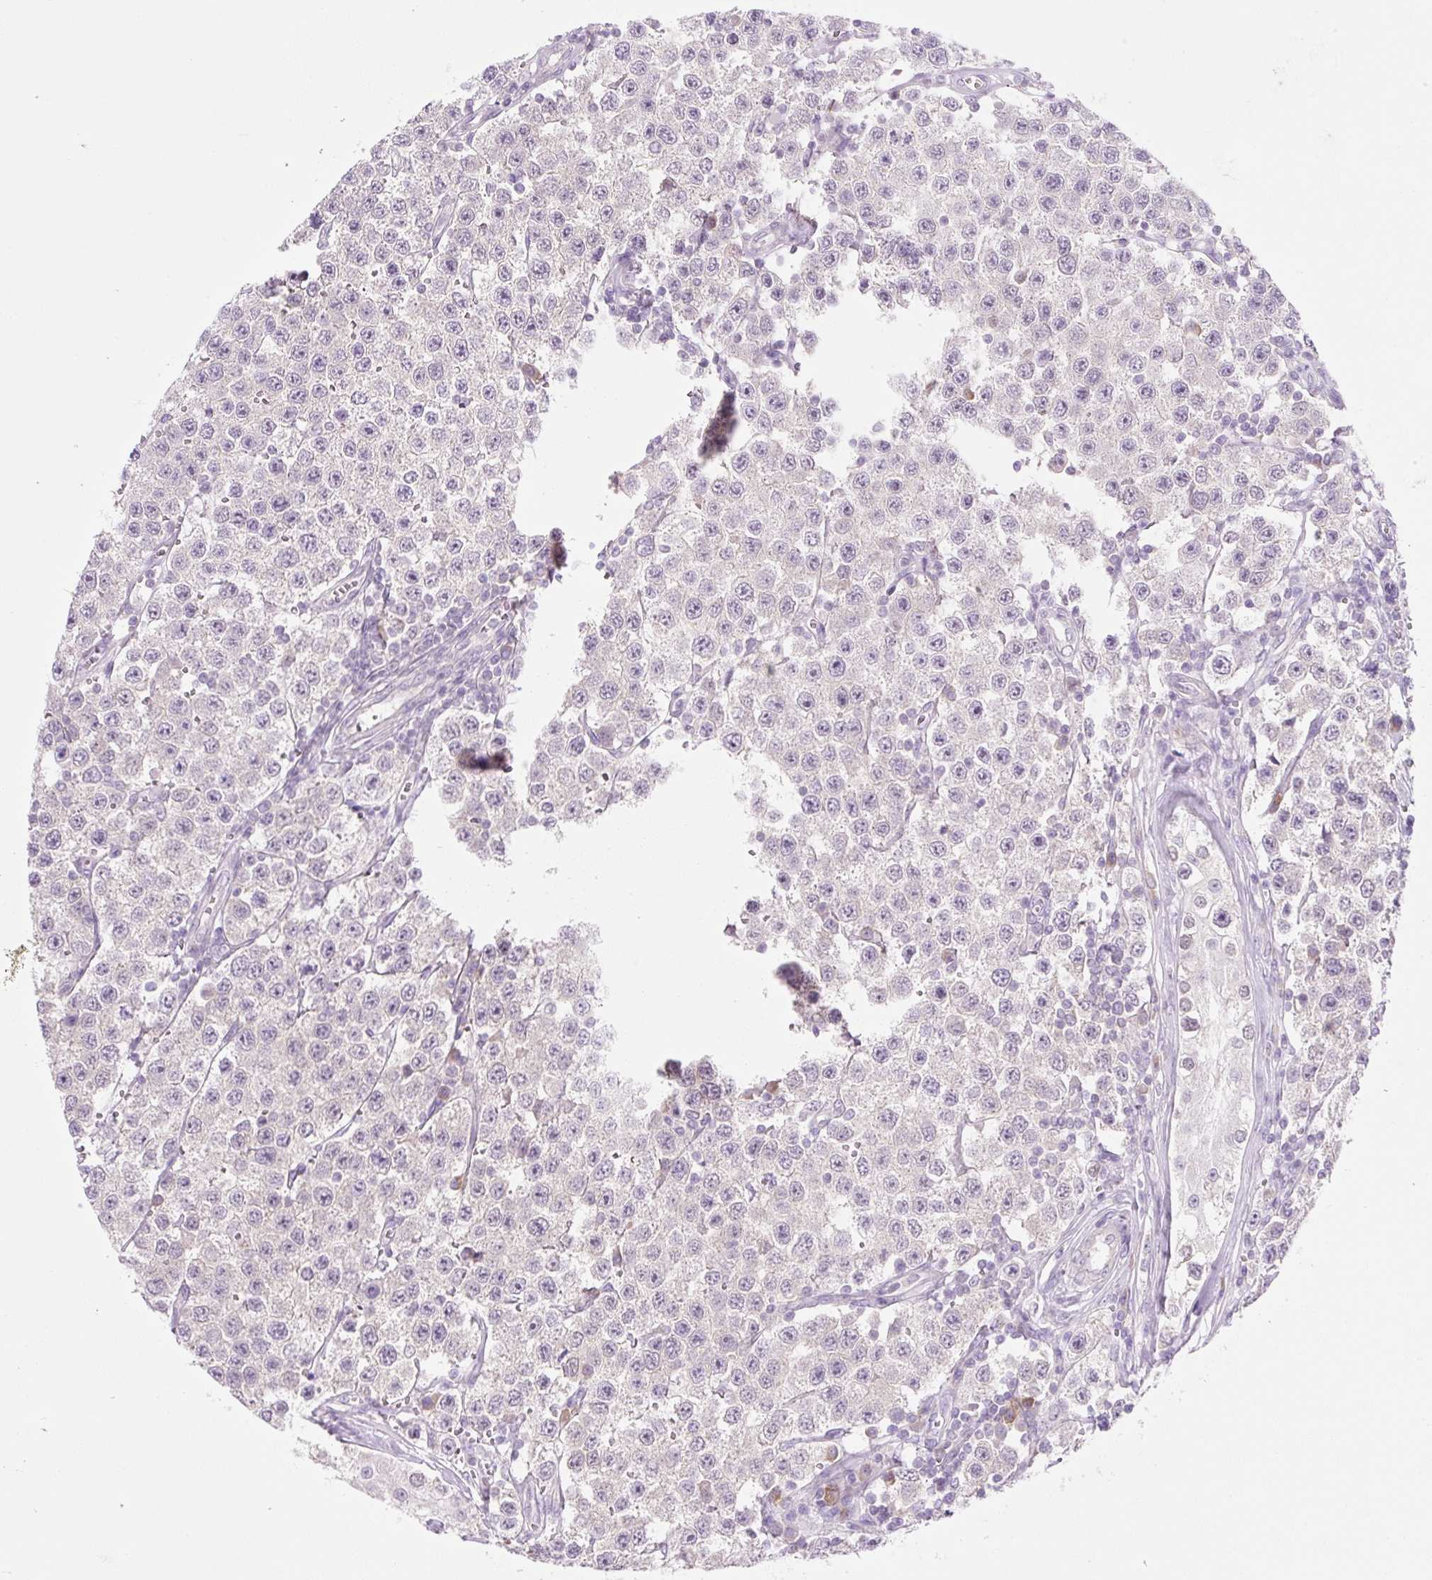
{"staining": {"intensity": "negative", "quantity": "none", "location": "none"}, "tissue": "testis cancer", "cell_type": "Tumor cells", "image_type": "cancer", "snomed": [{"axis": "morphology", "description": "Seminoma, NOS"}, {"axis": "topography", "description": "Testis"}], "caption": "The histopathology image demonstrates no staining of tumor cells in testis cancer (seminoma).", "gene": "CELF6", "patient": {"sex": "male", "age": 34}}